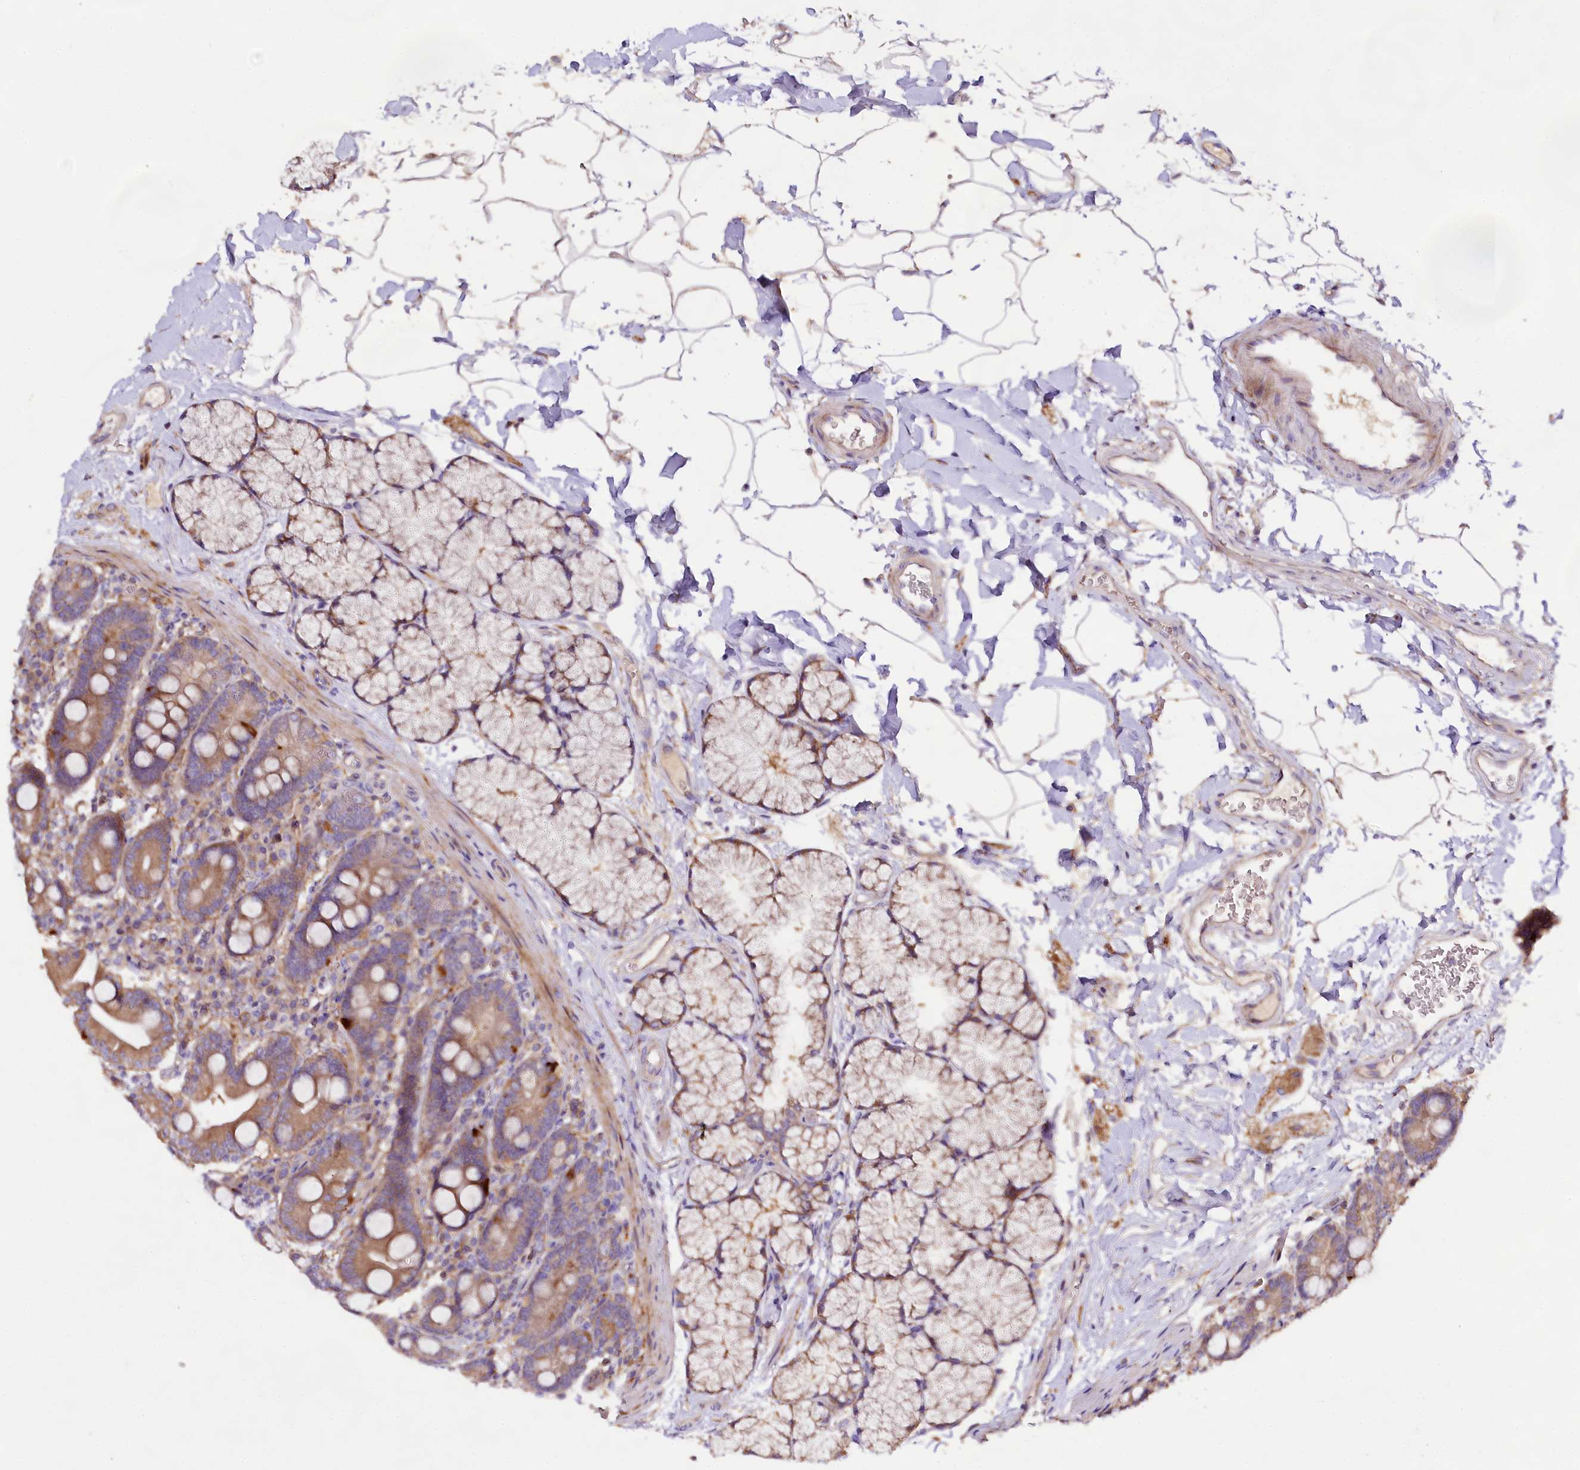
{"staining": {"intensity": "moderate", "quantity": ">75%", "location": "cytoplasmic/membranous"}, "tissue": "duodenum", "cell_type": "Glandular cells", "image_type": "normal", "snomed": [{"axis": "morphology", "description": "Normal tissue, NOS"}, {"axis": "topography", "description": "Duodenum"}], "caption": "A photomicrograph of human duodenum stained for a protein displays moderate cytoplasmic/membranous brown staining in glandular cells.", "gene": "DMXL2", "patient": {"sex": "male", "age": 35}}